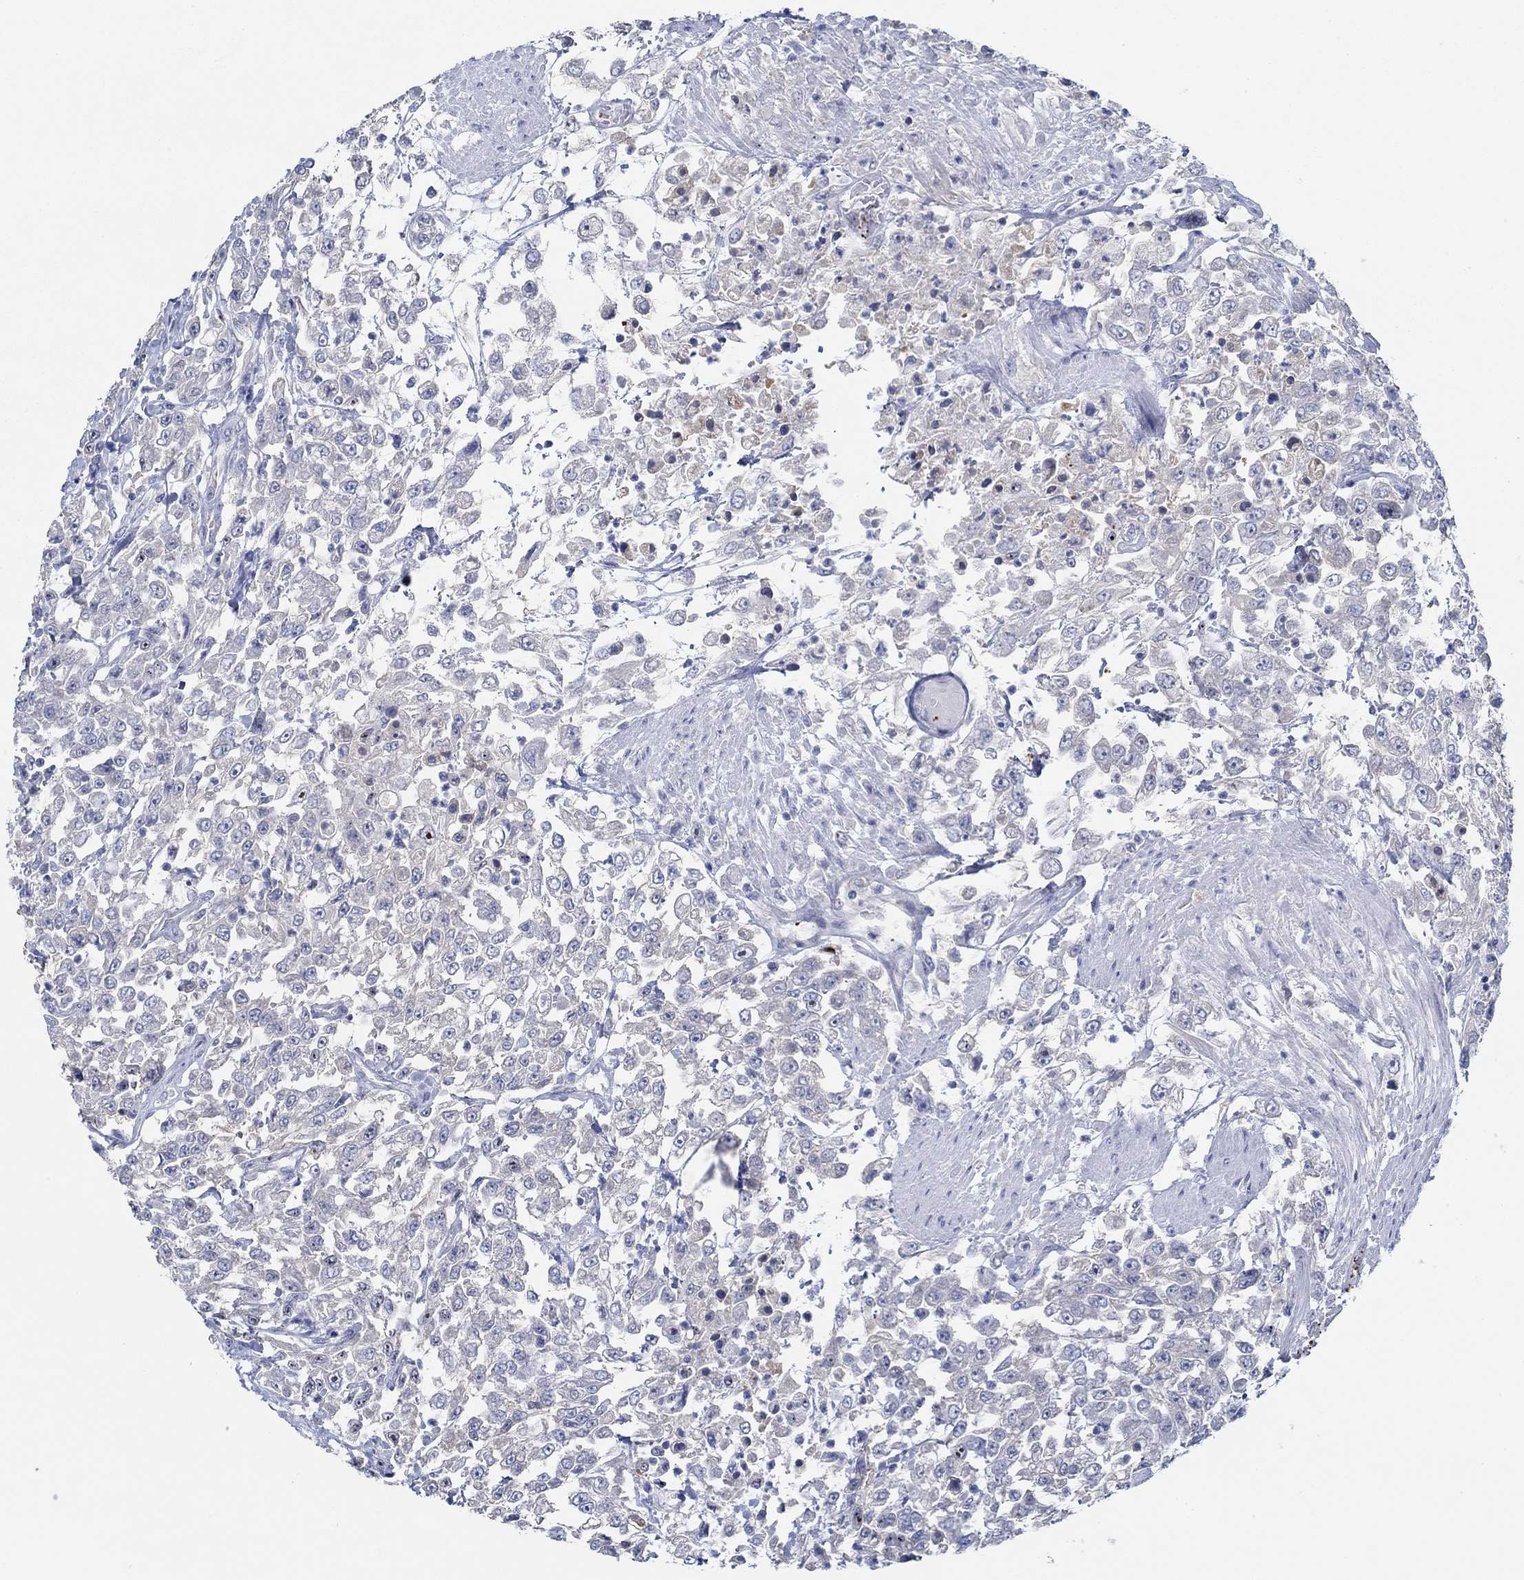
{"staining": {"intensity": "negative", "quantity": "none", "location": "none"}, "tissue": "urothelial cancer", "cell_type": "Tumor cells", "image_type": "cancer", "snomed": [{"axis": "morphology", "description": "Urothelial carcinoma, High grade"}, {"axis": "topography", "description": "Urinary bladder"}], "caption": "Immunohistochemistry of urothelial cancer displays no expression in tumor cells.", "gene": "SLC27A3", "patient": {"sex": "male", "age": 46}}